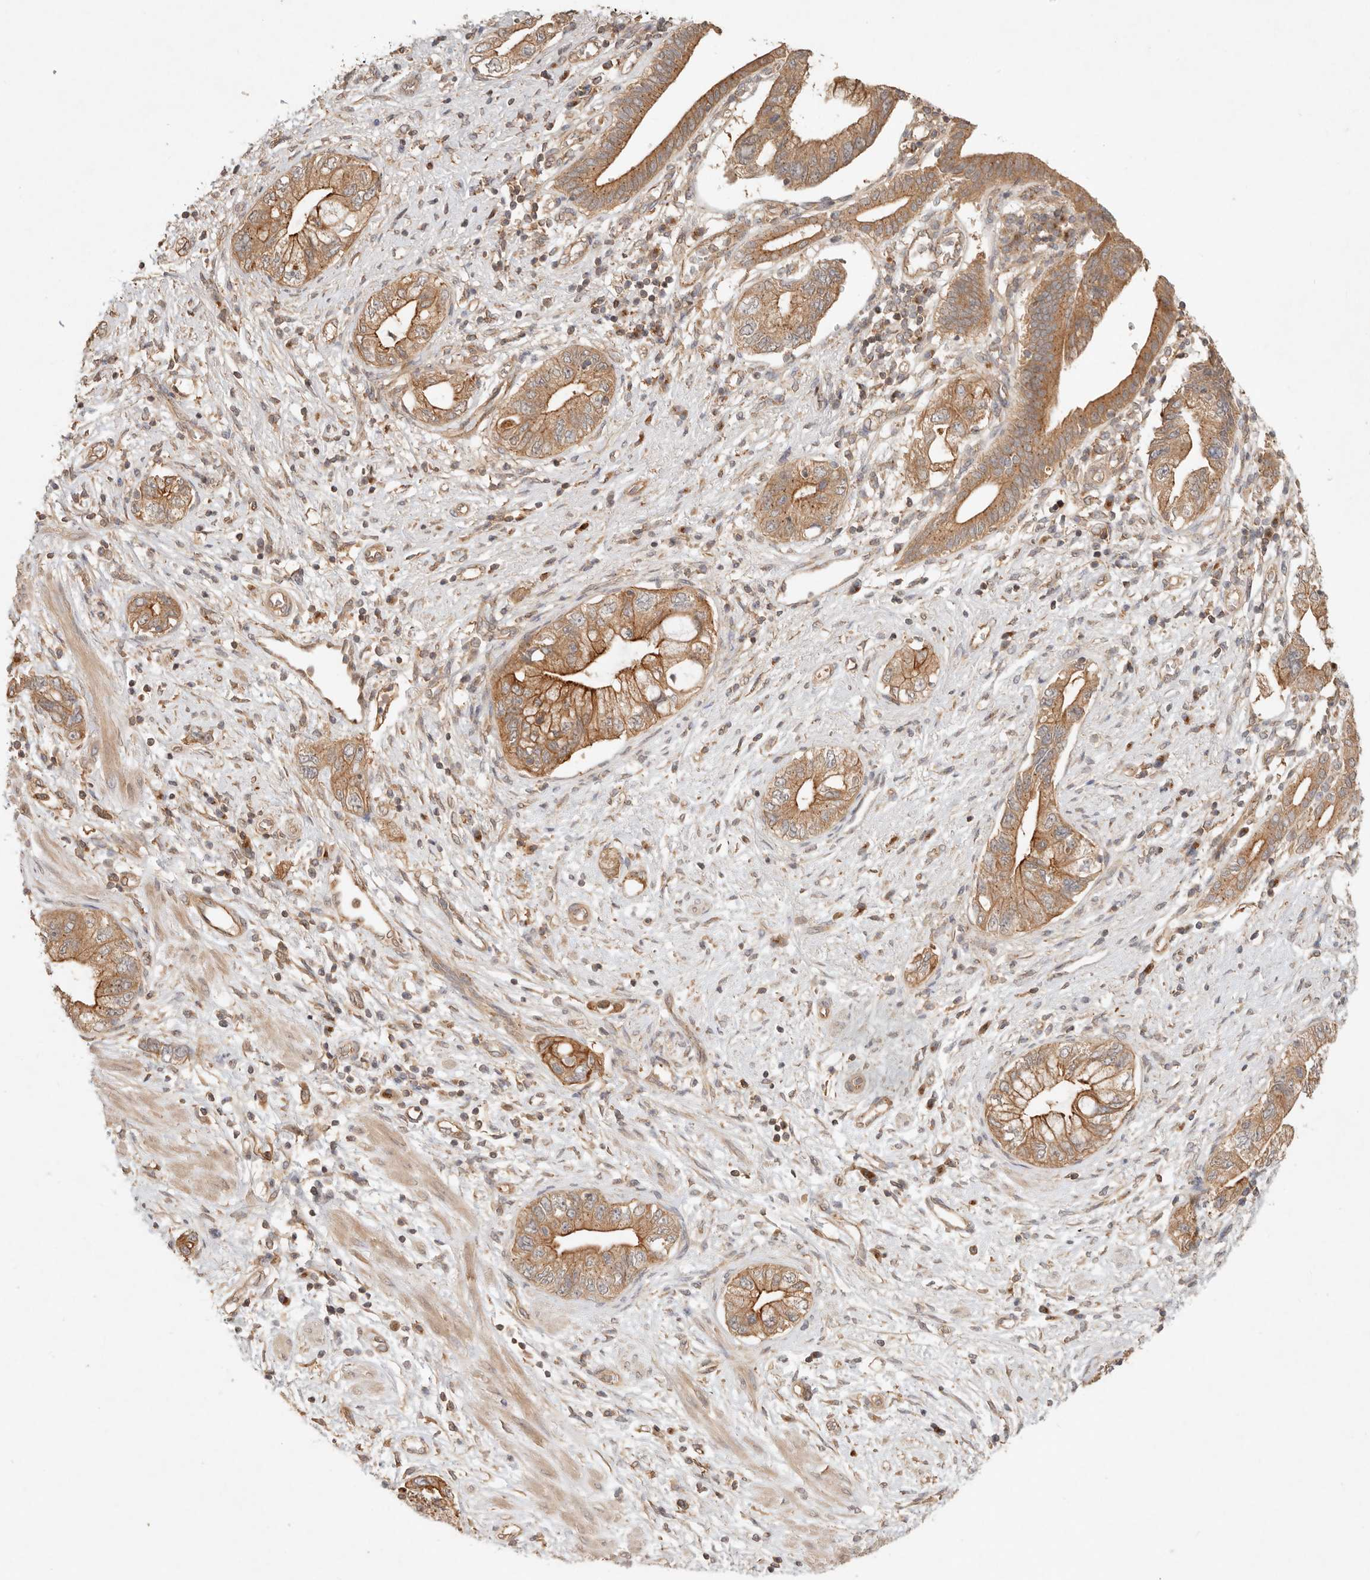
{"staining": {"intensity": "moderate", "quantity": ">75%", "location": "cytoplasmic/membranous"}, "tissue": "pancreatic cancer", "cell_type": "Tumor cells", "image_type": "cancer", "snomed": [{"axis": "morphology", "description": "Adenocarcinoma, NOS"}, {"axis": "topography", "description": "Pancreas"}], "caption": "This micrograph demonstrates IHC staining of human pancreatic cancer (adenocarcinoma), with medium moderate cytoplasmic/membranous positivity in about >75% of tumor cells.", "gene": "HECTD3", "patient": {"sex": "female", "age": 73}}